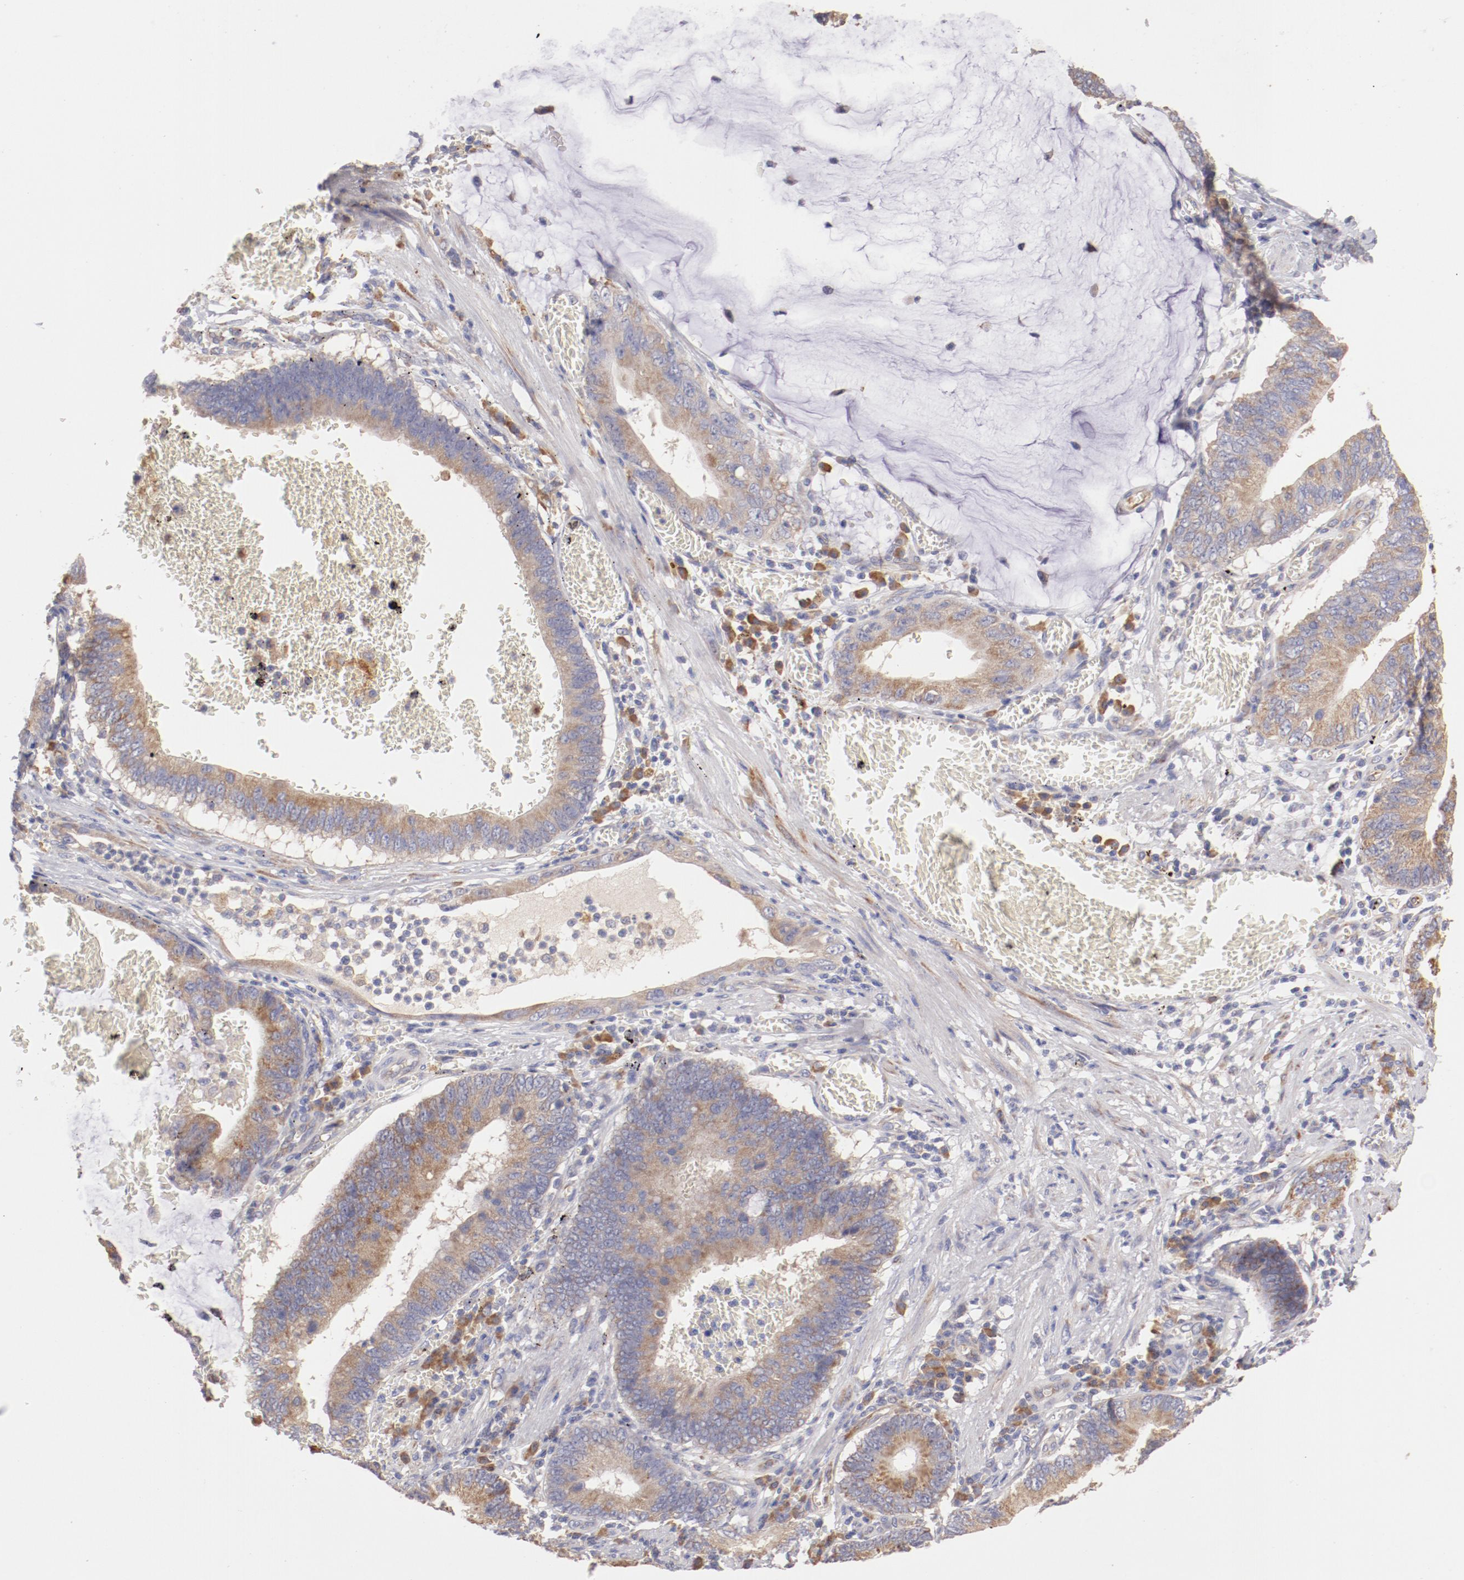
{"staining": {"intensity": "moderate", "quantity": ">75%", "location": "cytoplasmic/membranous"}, "tissue": "stomach cancer", "cell_type": "Tumor cells", "image_type": "cancer", "snomed": [{"axis": "morphology", "description": "Adenocarcinoma, NOS"}, {"axis": "topography", "description": "Stomach"}, {"axis": "topography", "description": "Gastric cardia"}], "caption": "IHC micrograph of human adenocarcinoma (stomach) stained for a protein (brown), which displays medium levels of moderate cytoplasmic/membranous expression in about >75% of tumor cells.", "gene": "ENTPD5", "patient": {"sex": "male", "age": 59}}